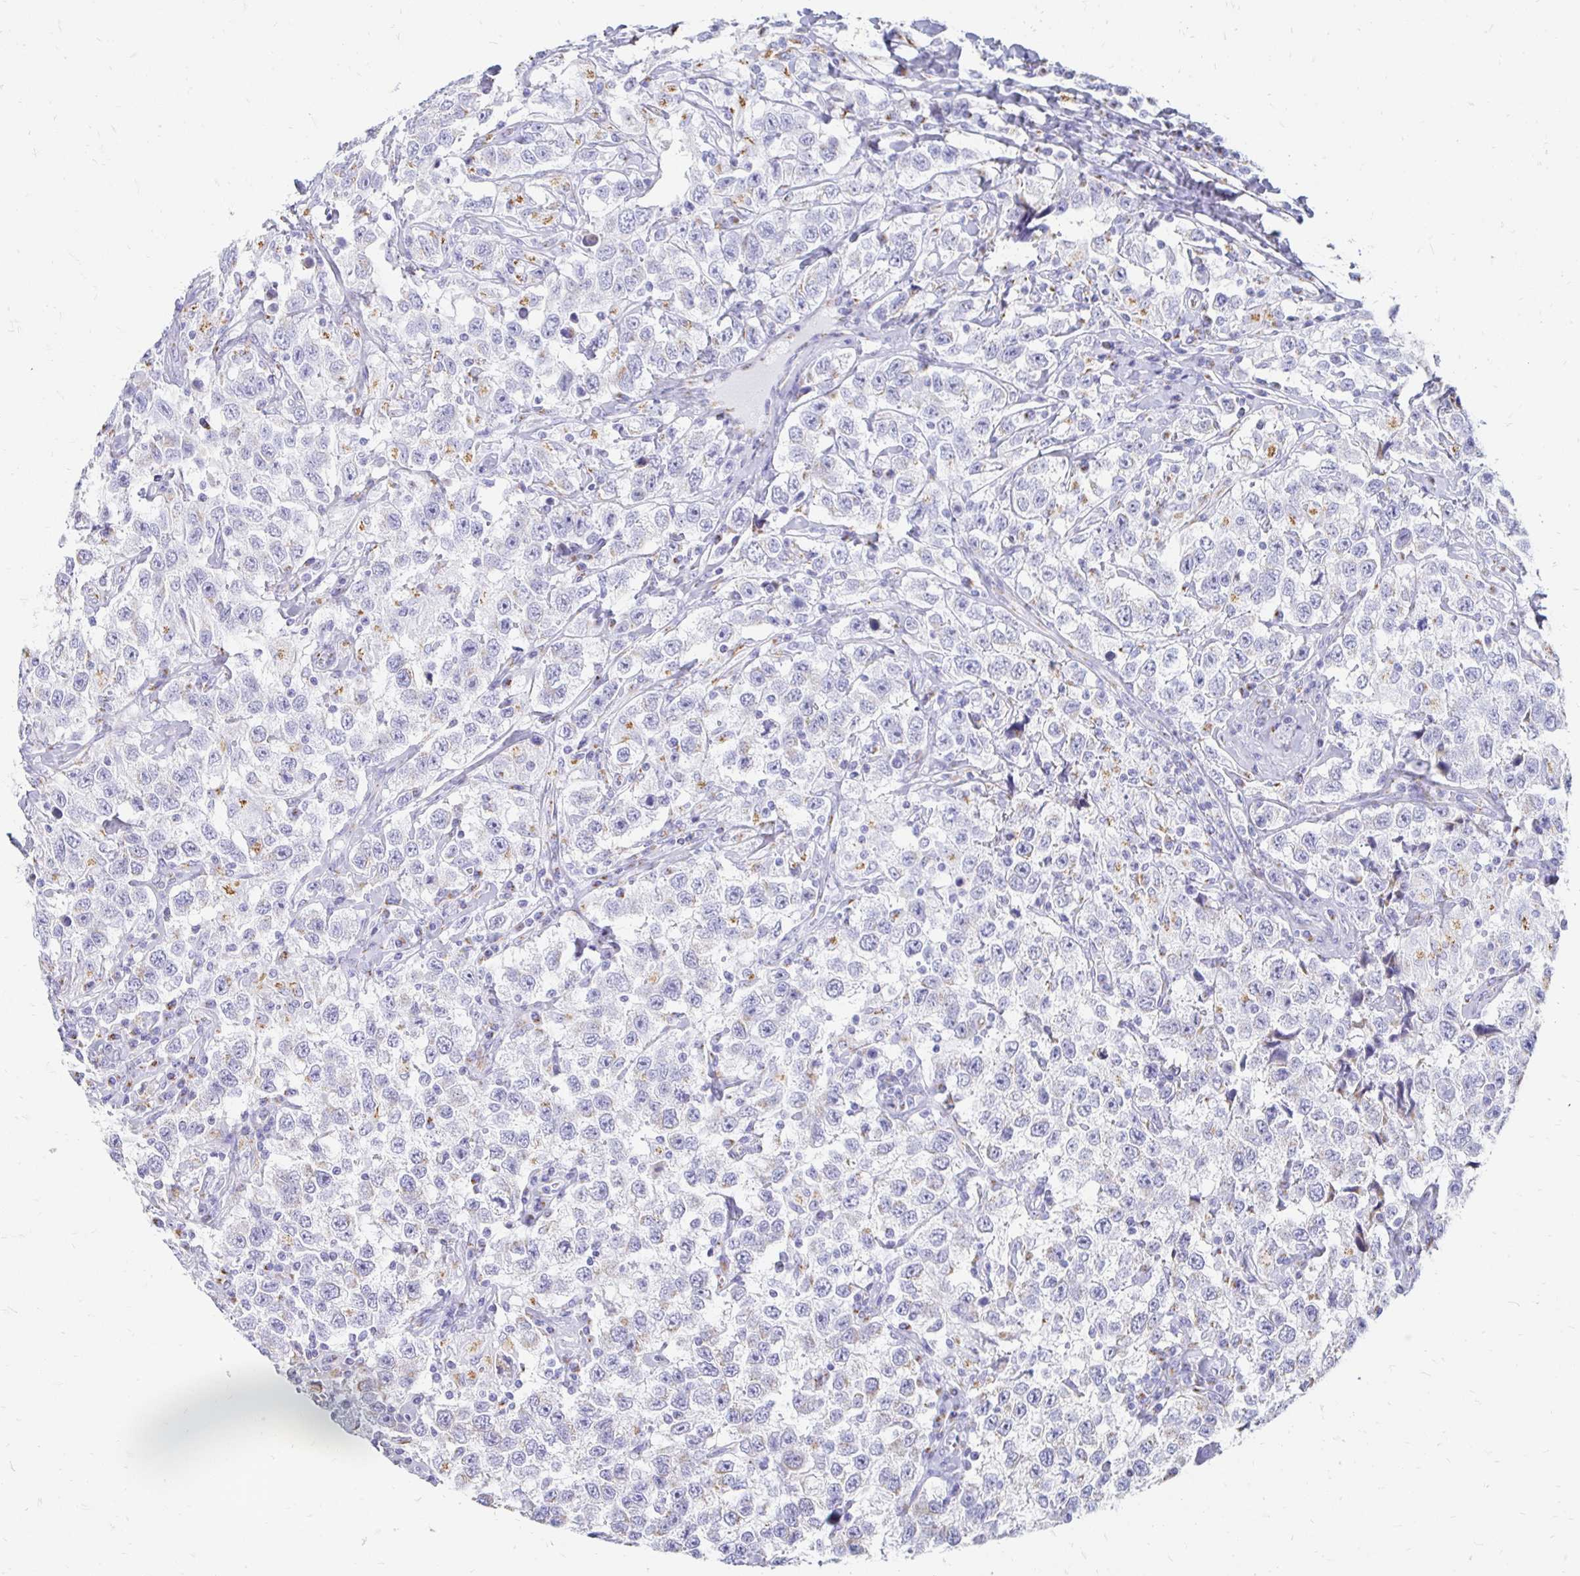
{"staining": {"intensity": "negative", "quantity": "none", "location": "none"}, "tissue": "testis cancer", "cell_type": "Tumor cells", "image_type": "cancer", "snomed": [{"axis": "morphology", "description": "Seminoma, NOS"}, {"axis": "topography", "description": "Testis"}], "caption": "The image displays no significant staining in tumor cells of testis cancer (seminoma). (Immunohistochemistry, brightfield microscopy, high magnification).", "gene": "PAGE4", "patient": {"sex": "male", "age": 41}}